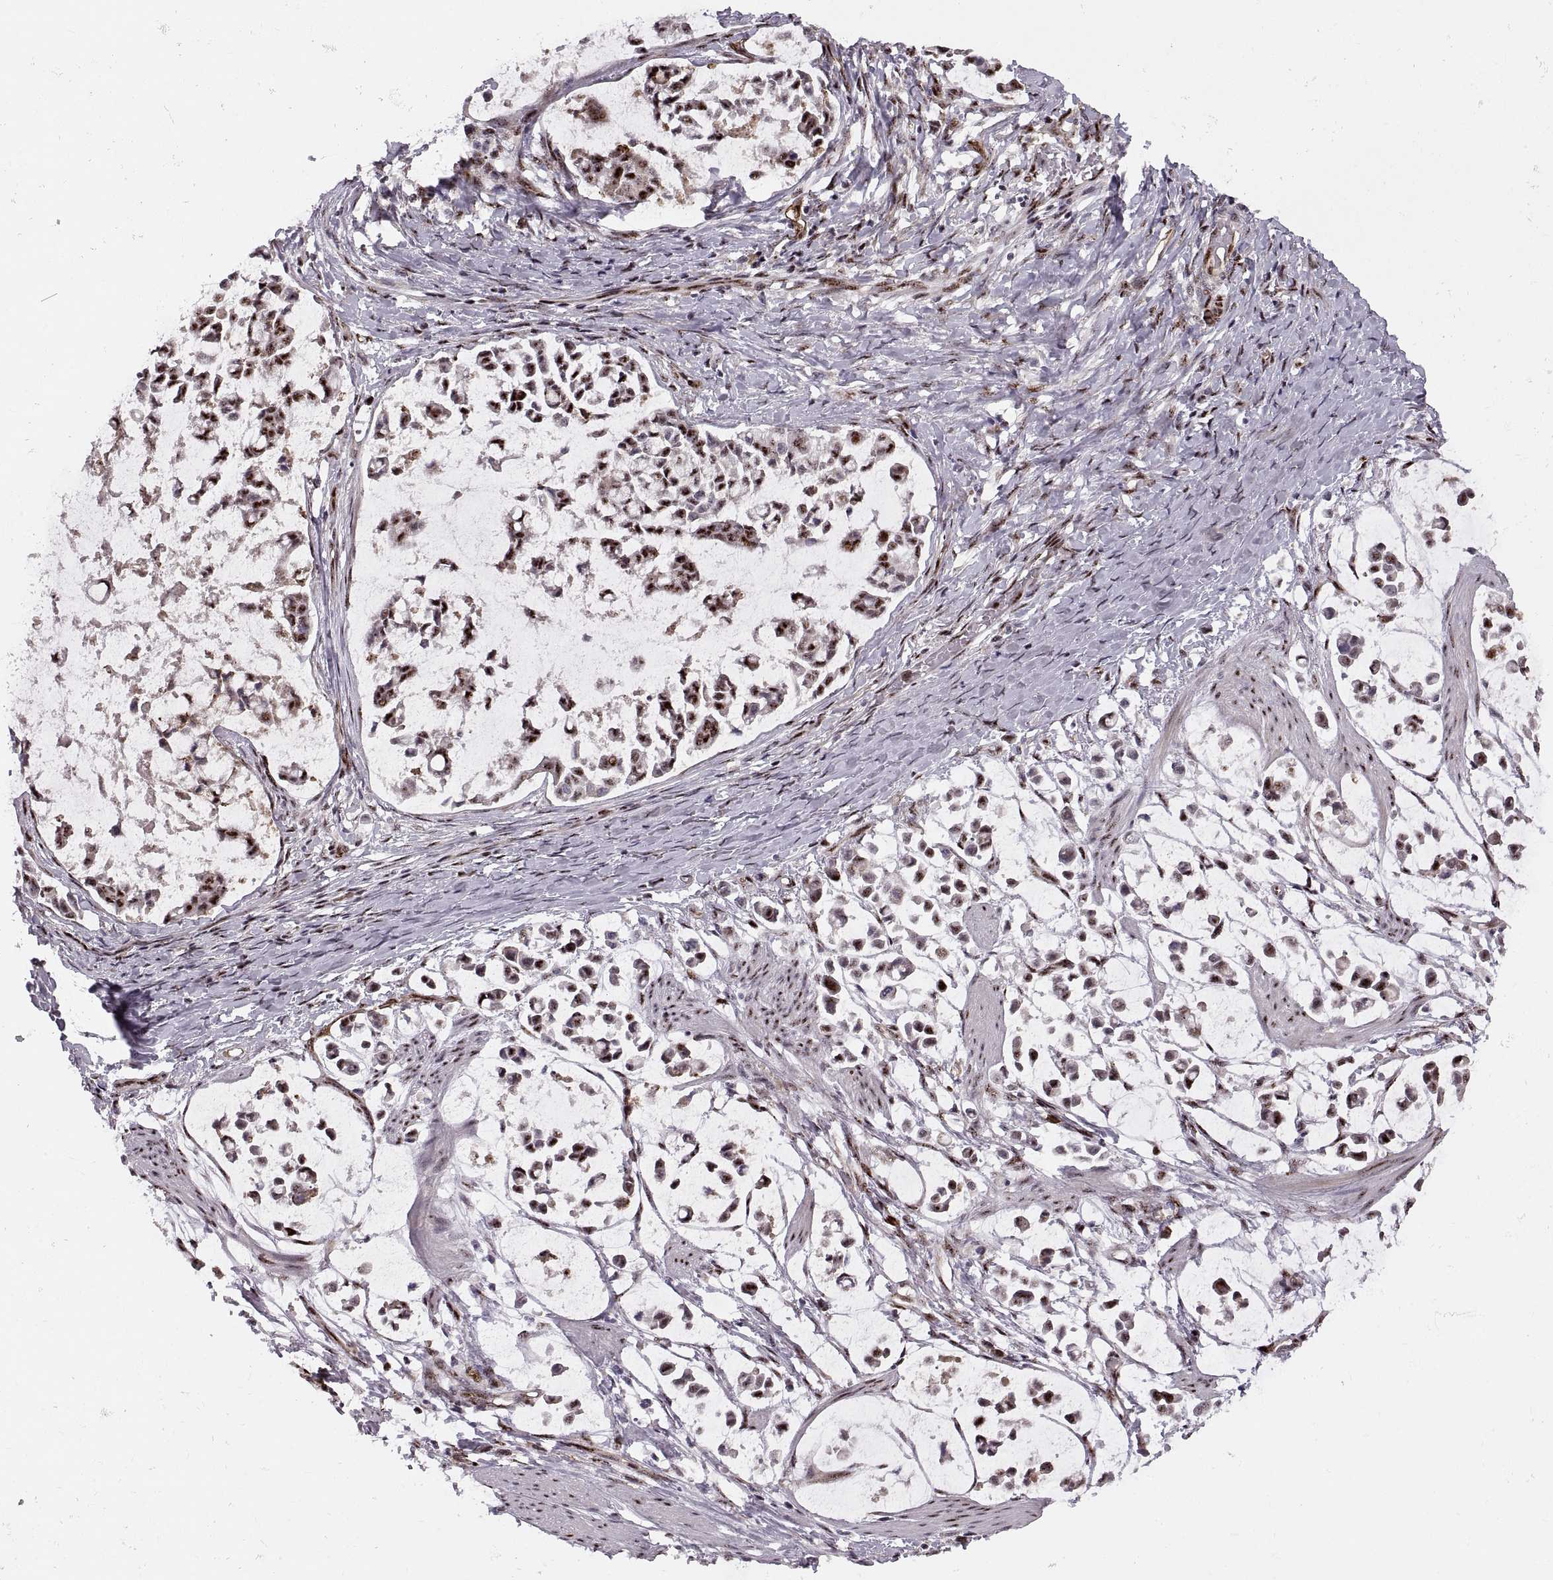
{"staining": {"intensity": "moderate", "quantity": "25%-75%", "location": "nuclear"}, "tissue": "stomach cancer", "cell_type": "Tumor cells", "image_type": "cancer", "snomed": [{"axis": "morphology", "description": "Adenocarcinoma, NOS"}, {"axis": "topography", "description": "Stomach"}], "caption": "Immunohistochemistry (DAB (3,3'-diaminobenzidine)) staining of human stomach cancer demonstrates moderate nuclear protein staining in about 25%-75% of tumor cells.", "gene": "ZCCHC17", "patient": {"sex": "male", "age": 82}}